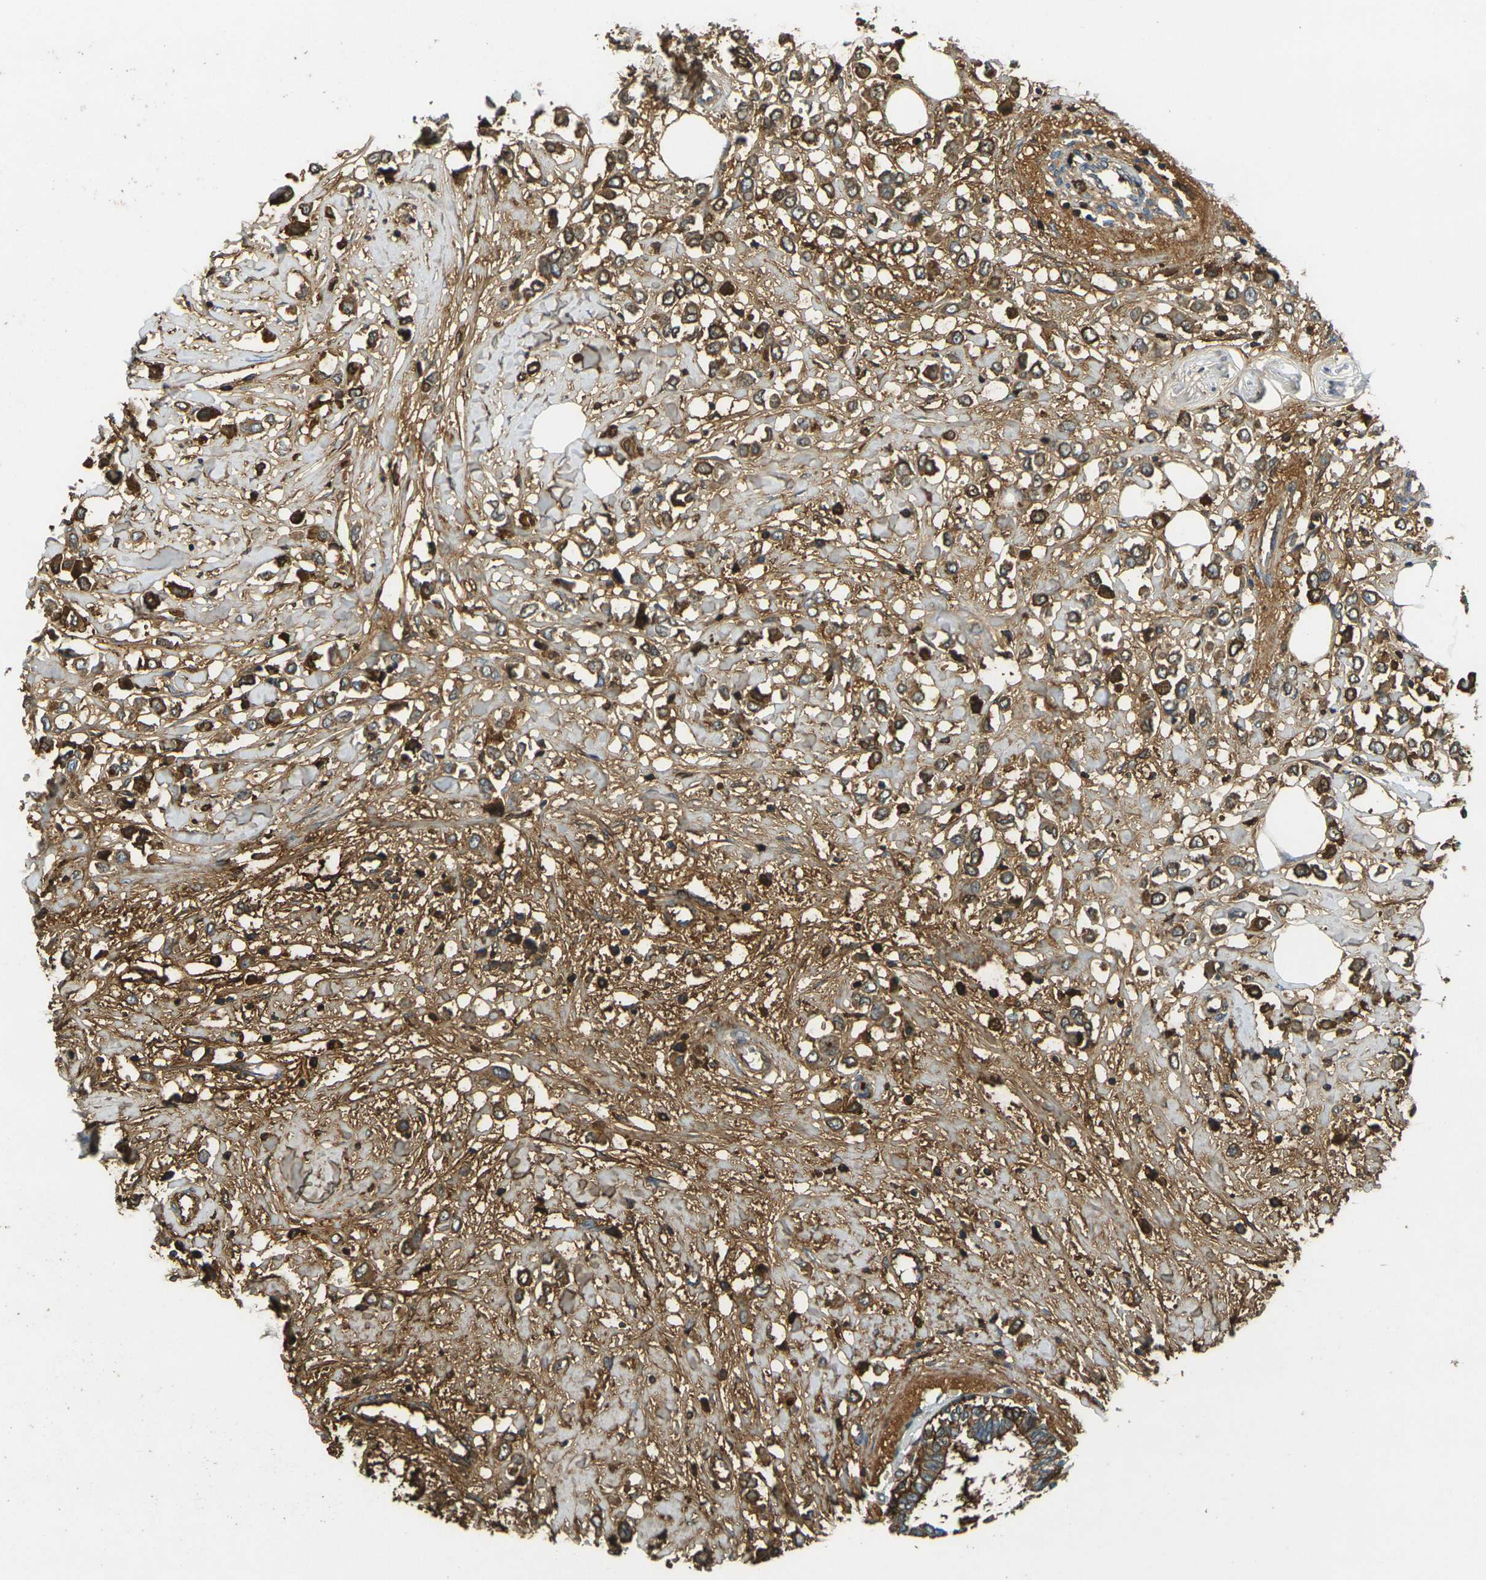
{"staining": {"intensity": "strong", "quantity": ">75%", "location": "cytoplasmic/membranous"}, "tissue": "breast cancer", "cell_type": "Tumor cells", "image_type": "cancer", "snomed": [{"axis": "morphology", "description": "Lobular carcinoma"}, {"axis": "topography", "description": "Breast"}], "caption": "Immunohistochemistry (IHC) of breast cancer (lobular carcinoma) reveals high levels of strong cytoplasmic/membranous expression in approximately >75% of tumor cells. (DAB (3,3'-diaminobenzidine) = brown stain, brightfield microscopy at high magnification).", "gene": "PLCD1", "patient": {"sex": "female", "age": 51}}